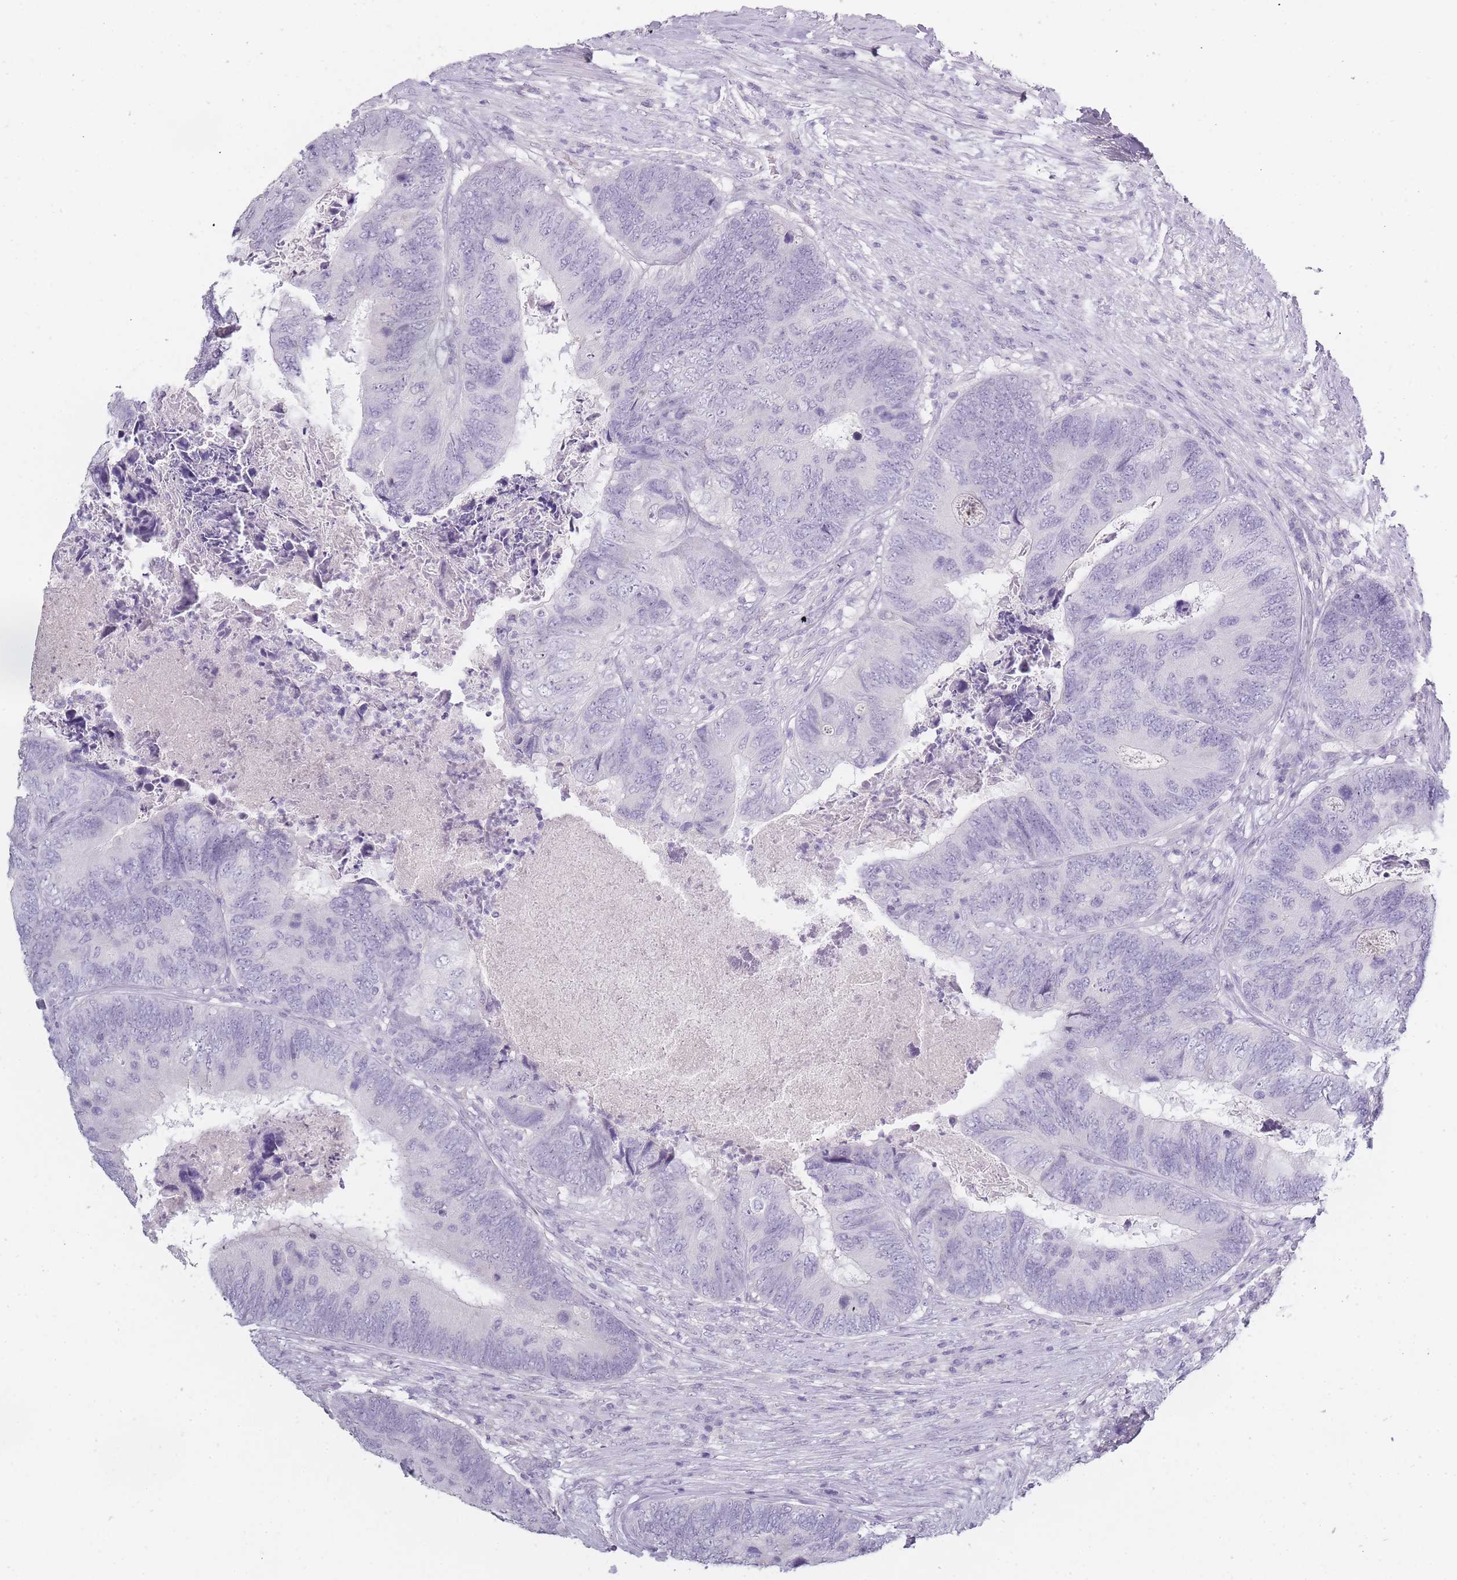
{"staining": {"intensity": "negative", "quantity": "none", "location": "none"}, "tissue": "colorectal cancer", "cell_type": "Tumor cells", "image_type": "cancer", "snomed": [{"axis": "morphology", "description": "Adenocarcinoma, NOS"}, {"axis": "topography", "description": "Colon"}], "caption": "Immunohistochemistry micrograph of human adenocarcinoma (colorectal) stained for a protein (brown), which displays no expression in tumor cells.", "gene": "INS", "patient": {"sex": "female", "age": 67}}